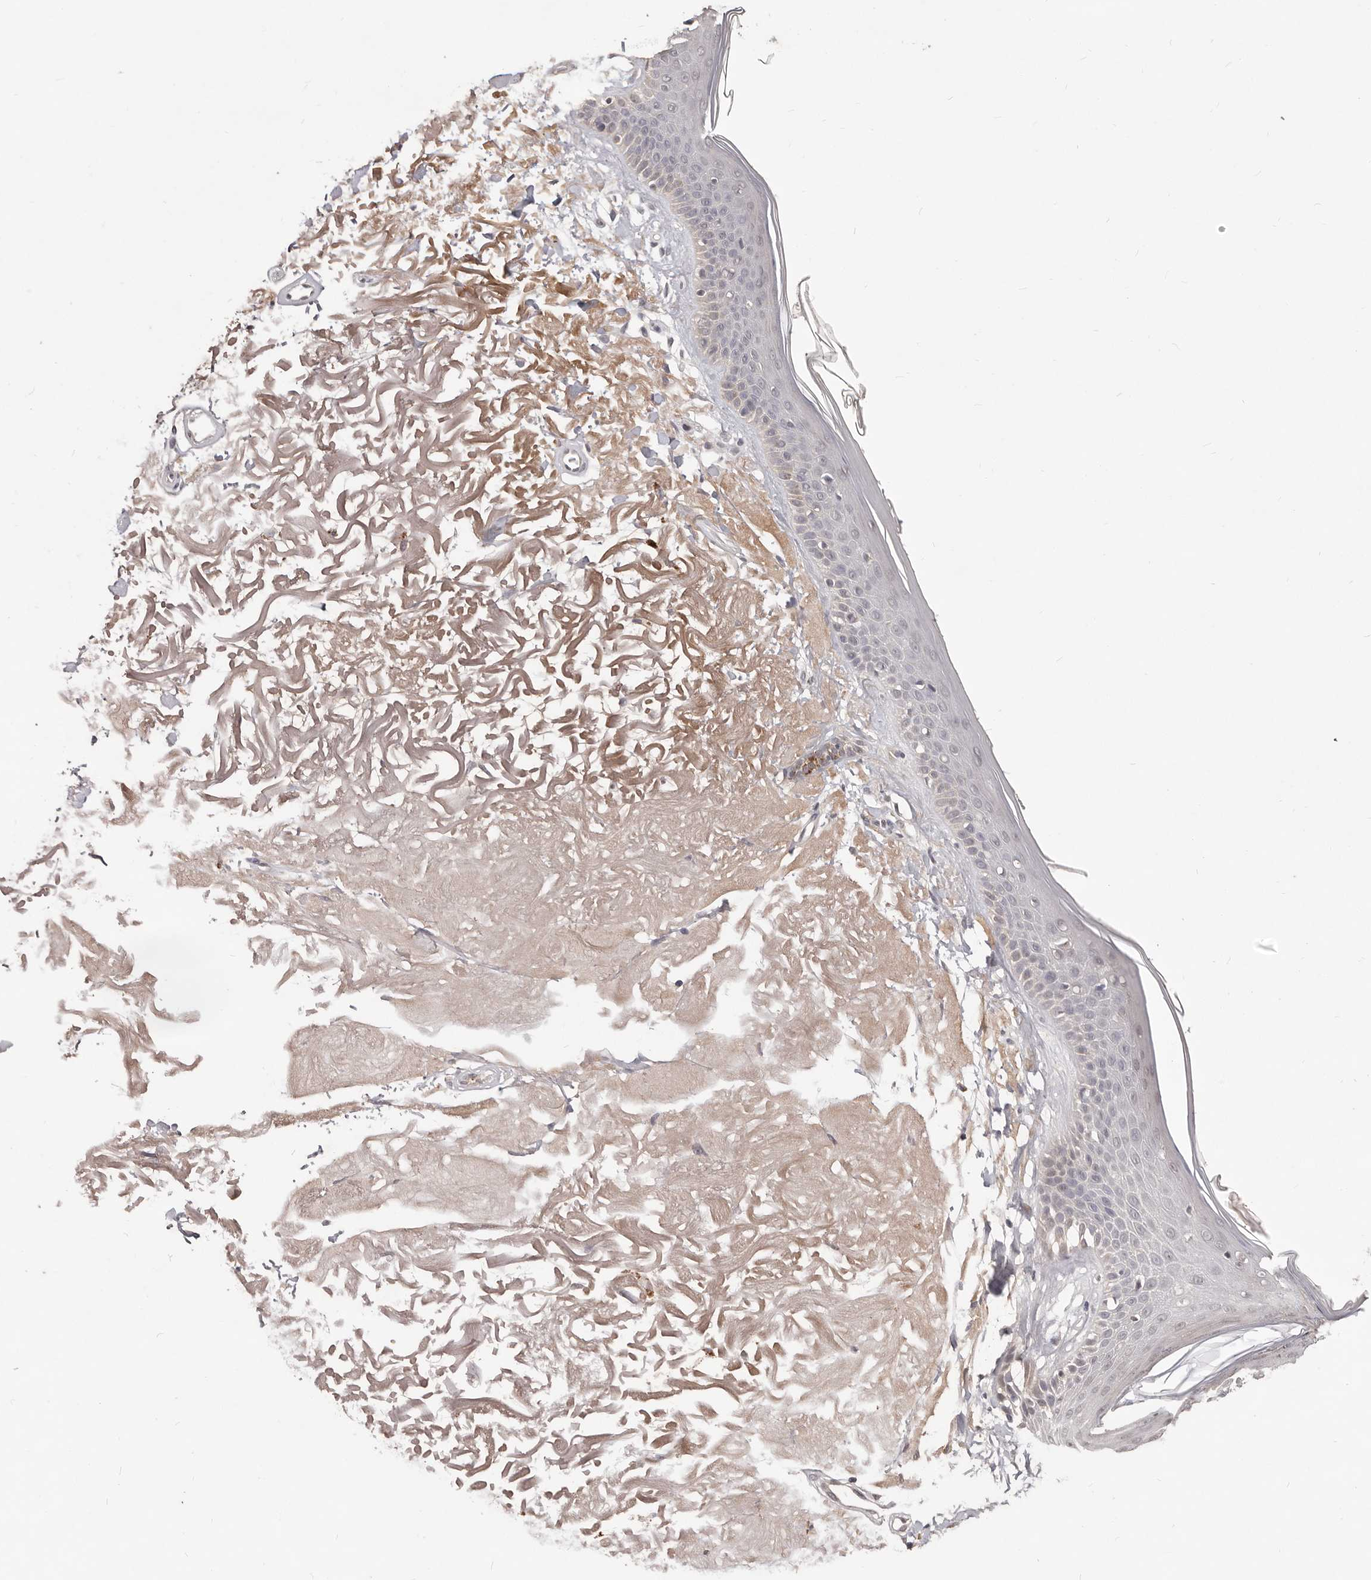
{"staining": {"intensity": "negative", "quantity": "none", "location": "none"}, "tissue": "skin", "cell_type": "Fibroblasts", "image_type": "normal", "snomed": [{"axis": "morphology", "description": "Normal tissue, NOS"}, {"axis": "topography", "description": "Skin"}, {"axis": "topography", "description": "Skeletal muscle"}], "caption": "Unremarkable skin was stained to show a protein in brown. There is no significant expression in fibroblasts. The staining is performed using DAB brown chromogen with nuclei counter-stained in using hematoxylin.", "gene": "TSPAN13", "patient": {"sex": "male", "age": 83}}